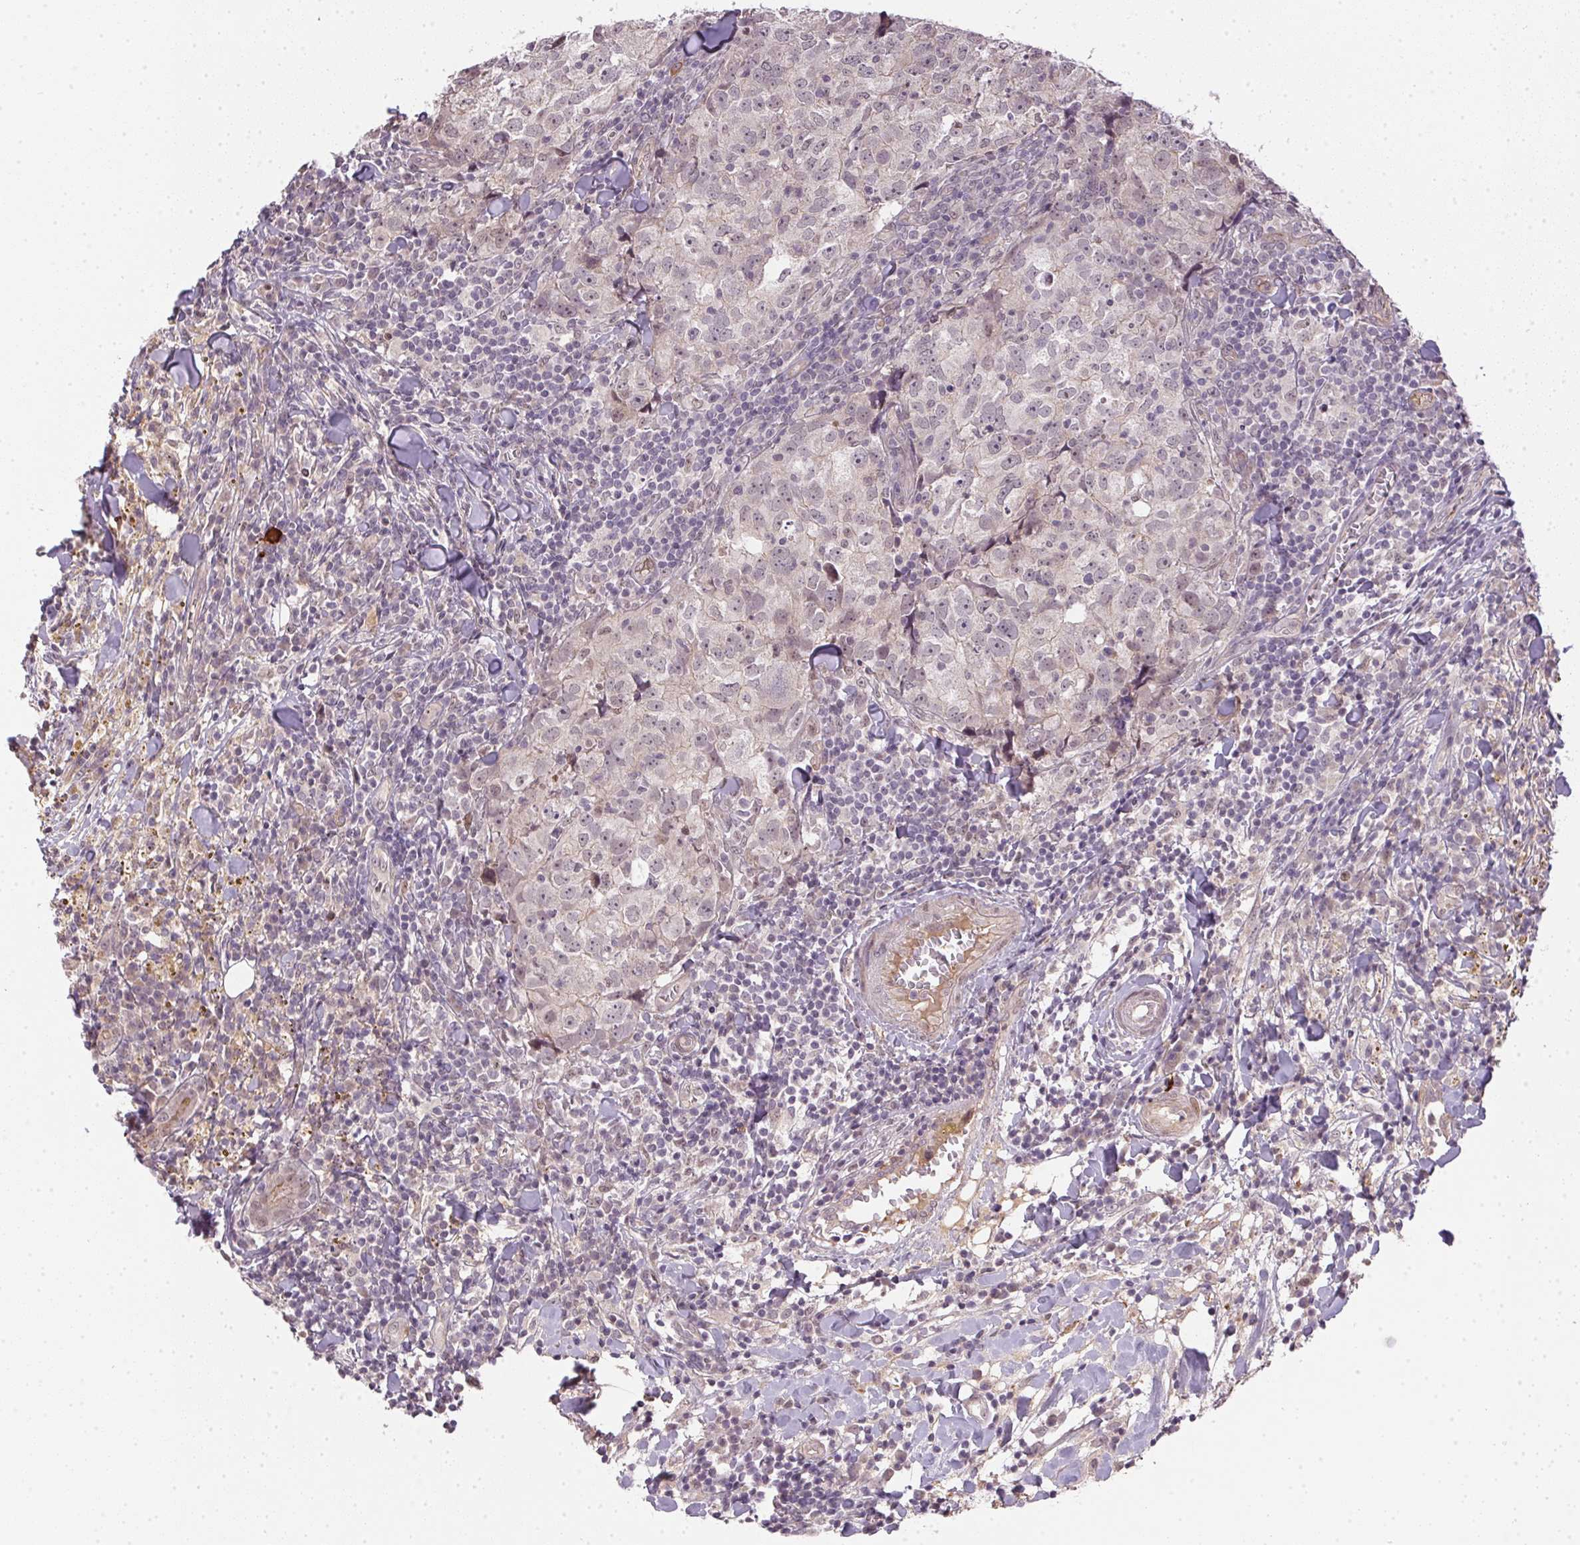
{"staining": {"intensity": "negative", "quantity": "none", "location": "none"}, "tissue": "breast cancer", "cell_type": "Tumor cells", "image_type": "cancer", "snomed": [{"axis": "morphology", "description": "Duct carcinoma"}, {"axis": "topography", "description": "Breast"}], "caption": "High magnification brightfield microscopy of breast invasive ductal carcinoma stained with DAB (brown) and counterstained with hematoxylin (blue): tumor cells show no significant expression.", "gene": "CFAP92", "patient": {"sex": "female", "age": 30}}